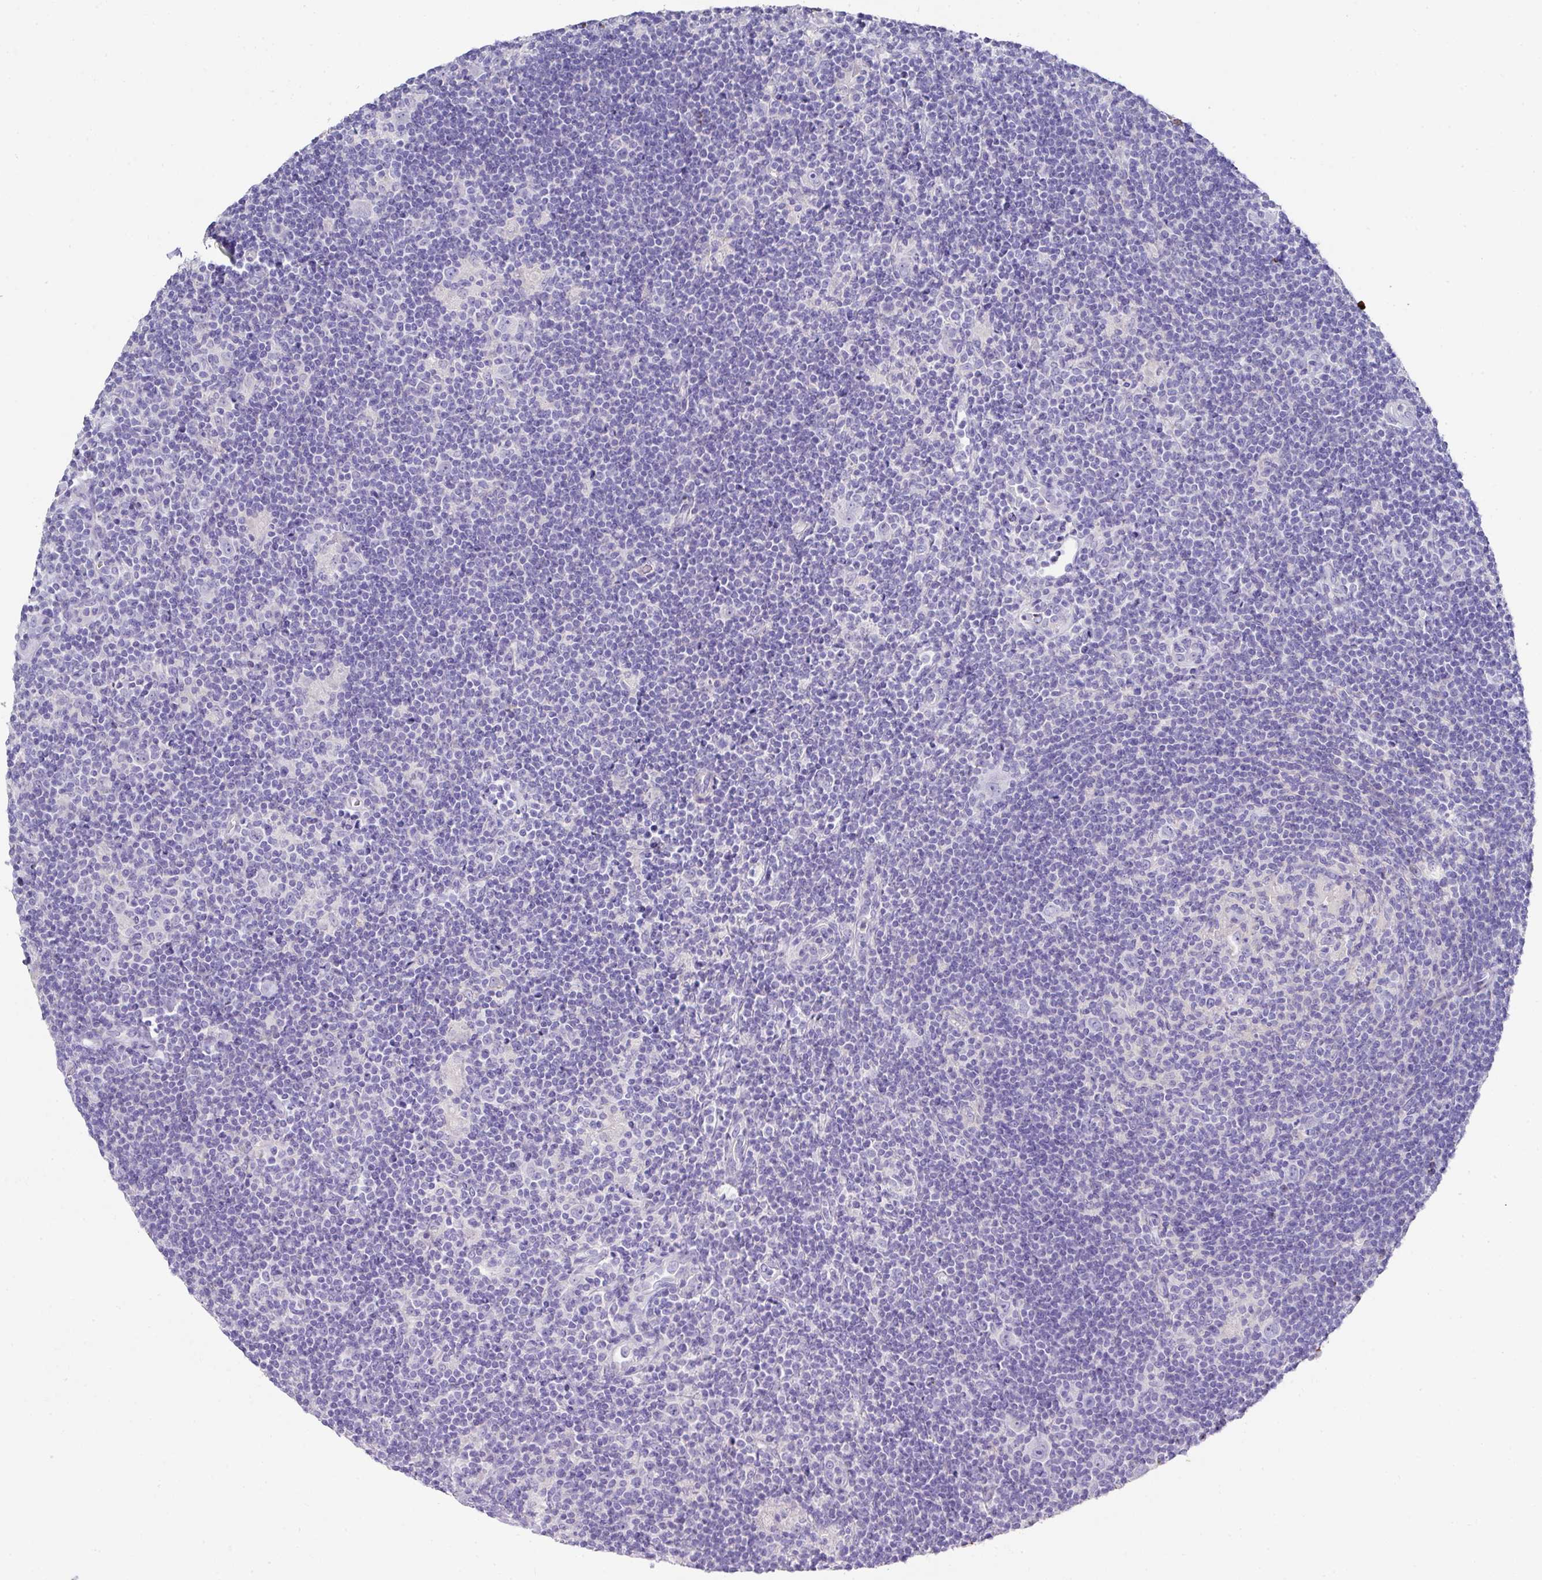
{"staining": {"intensity": "negative", "quantity": "none", "location": "none"}, "tissue": "lymphoma", "cell_type": "Tumor cells", "image_type": "cancer", "snomed": [{"axis": "morphology", "description": "Hodgkin's disease, NOS"}, {"axis": "topography", "description": "Lymph node"}], "caption": "This is an immunohistochemistry photomicrograph of human lymphoma. There is no positivity in tumor cells.", "gene": "TARM1", "patient": {"sex": "female", "age": 57}}